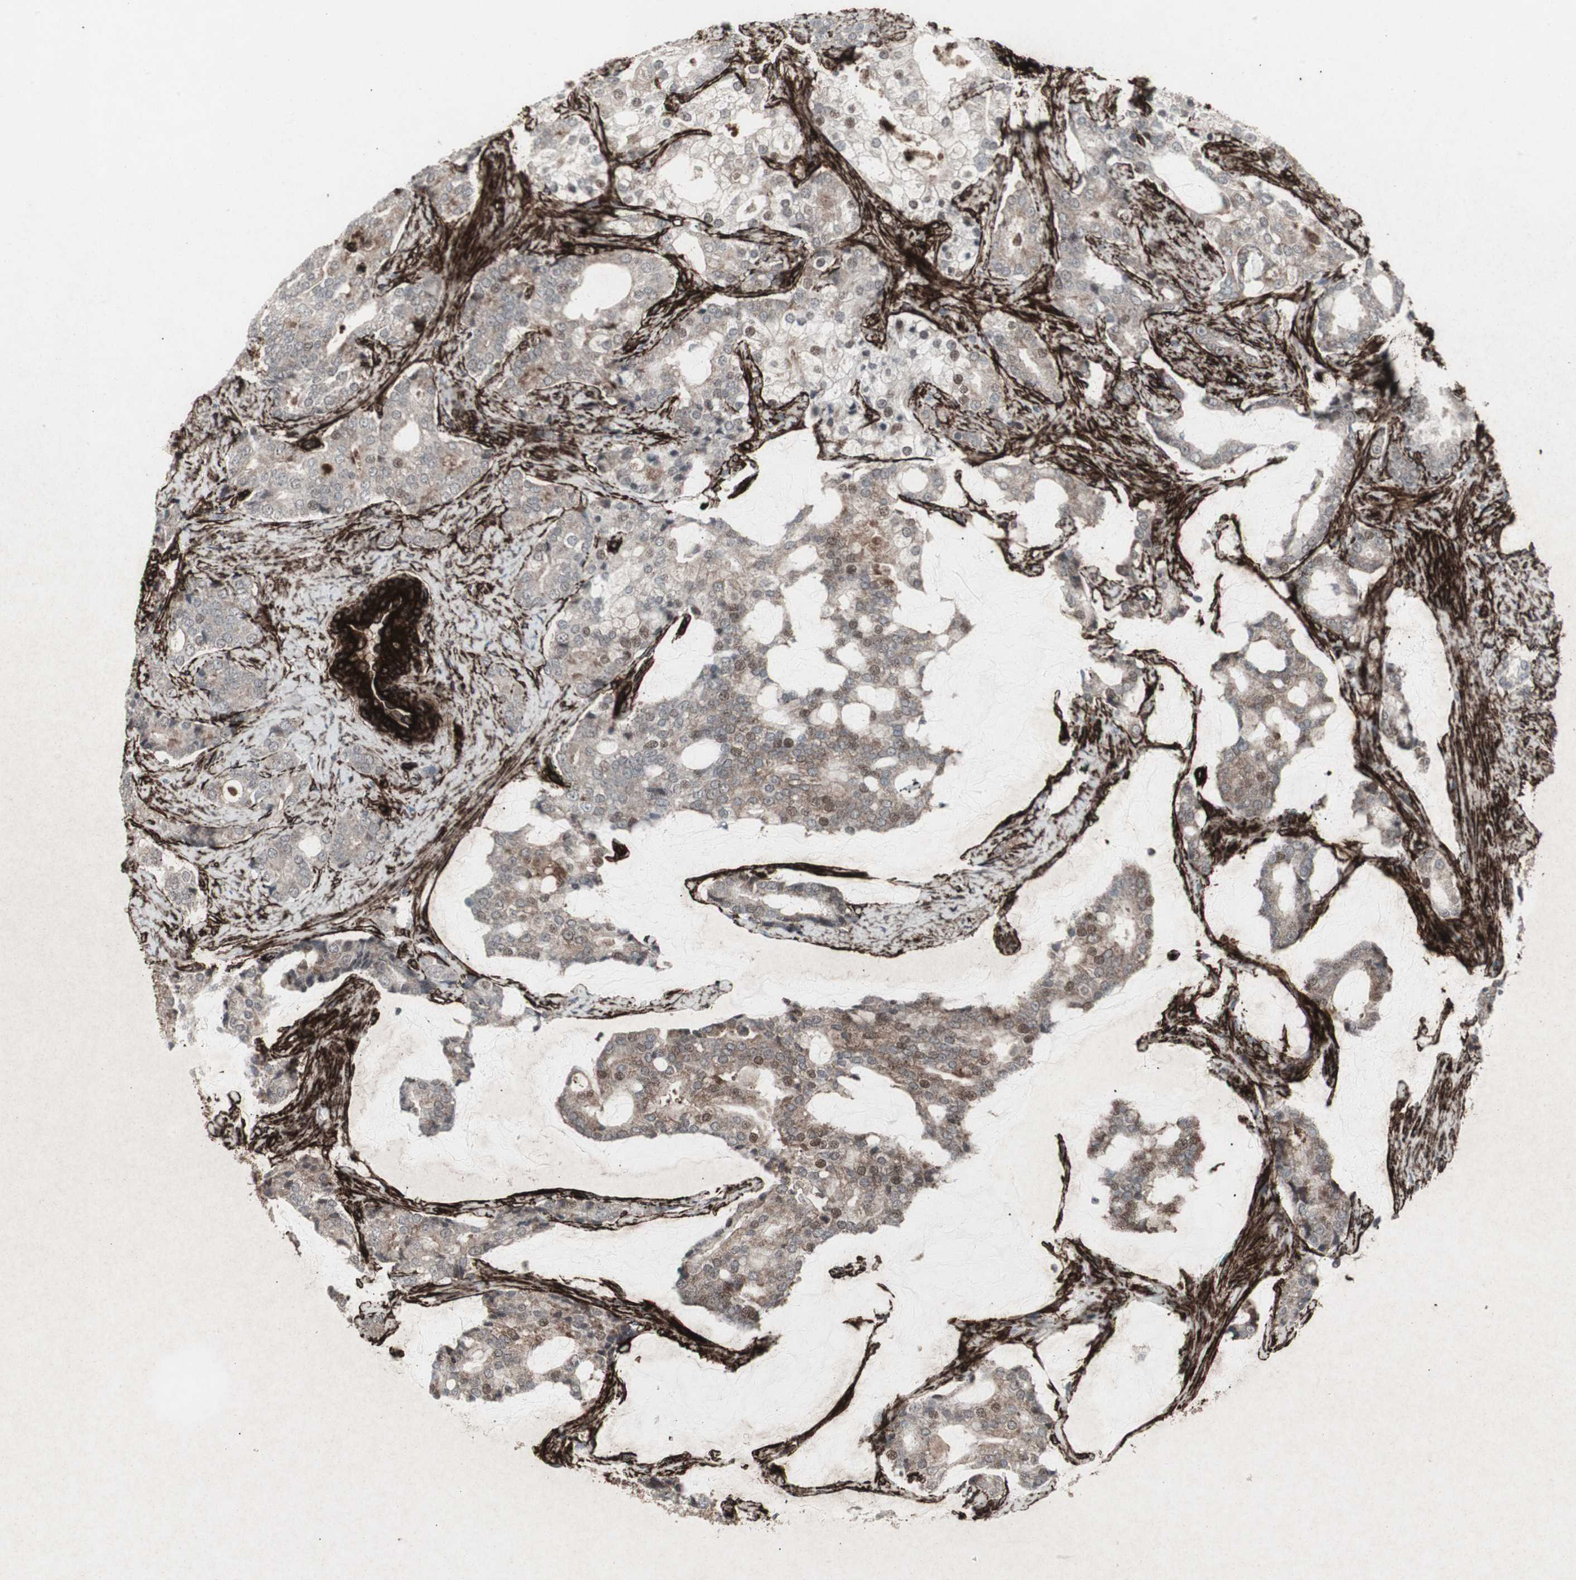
{"staining": {"intensity": "weak", "quantity": "25%-75%", "location": "cytoplasmic/membranous,nuclear"}, "tissue": "prostate cancer", "cell_type": "Tumor cells", "image_type": "cancer", "snomed": [{"axis": "morphology", "description": "Adenocarcinoma, Low grade"}, {"axis": "topography", "description": "Prostate"}], "caption": "The photomicrograph demonstrates staining of prostate low-grade adenocarcinoma, revealing weak cytoplasmic/membranous and nuclear protein expression (brown color) within tumor cells.", "gene": "PDGFA", "patient": {"sex": "male", "age": 58}}